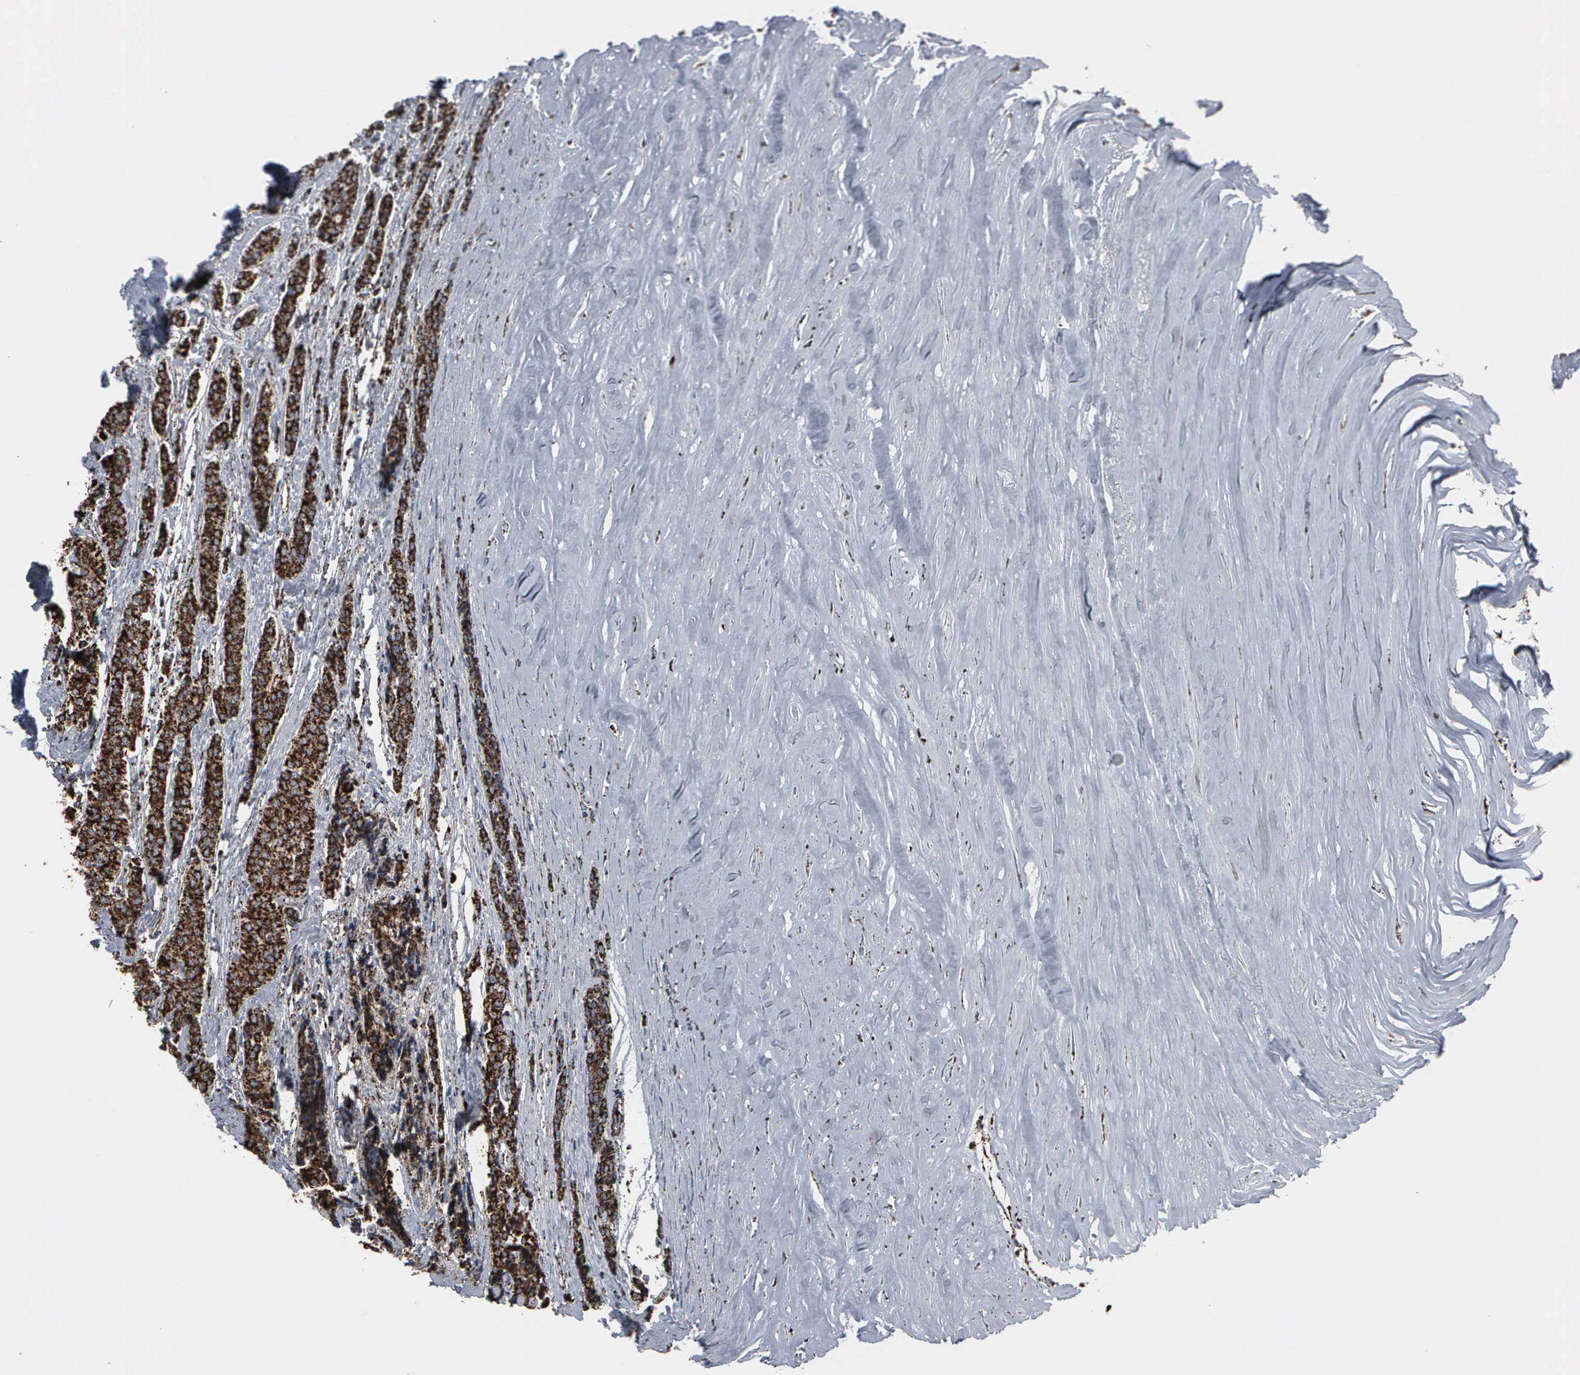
{"staining": {"intensity": "strong", "quantity": ">75%", "location": "cytoplasmic/membranous"}, "tissue": "carcinoid", "cell_type": "Tumor cells", "image_type": "cancer", "snomed": [{"axis": "morphology", "description": "Carcinoid, malignant, NOS"}, {"axis": "topography", "description": "Small intestine"}], "caption": "Immunohistochemical staining of malignant carcinoid reveals high levels of strong cytoplasmic/membranous protein positivity in approximately >75% of tumor cells.", "gene": "HSPA9", "patient": {"sex": "male", "age": 63}}